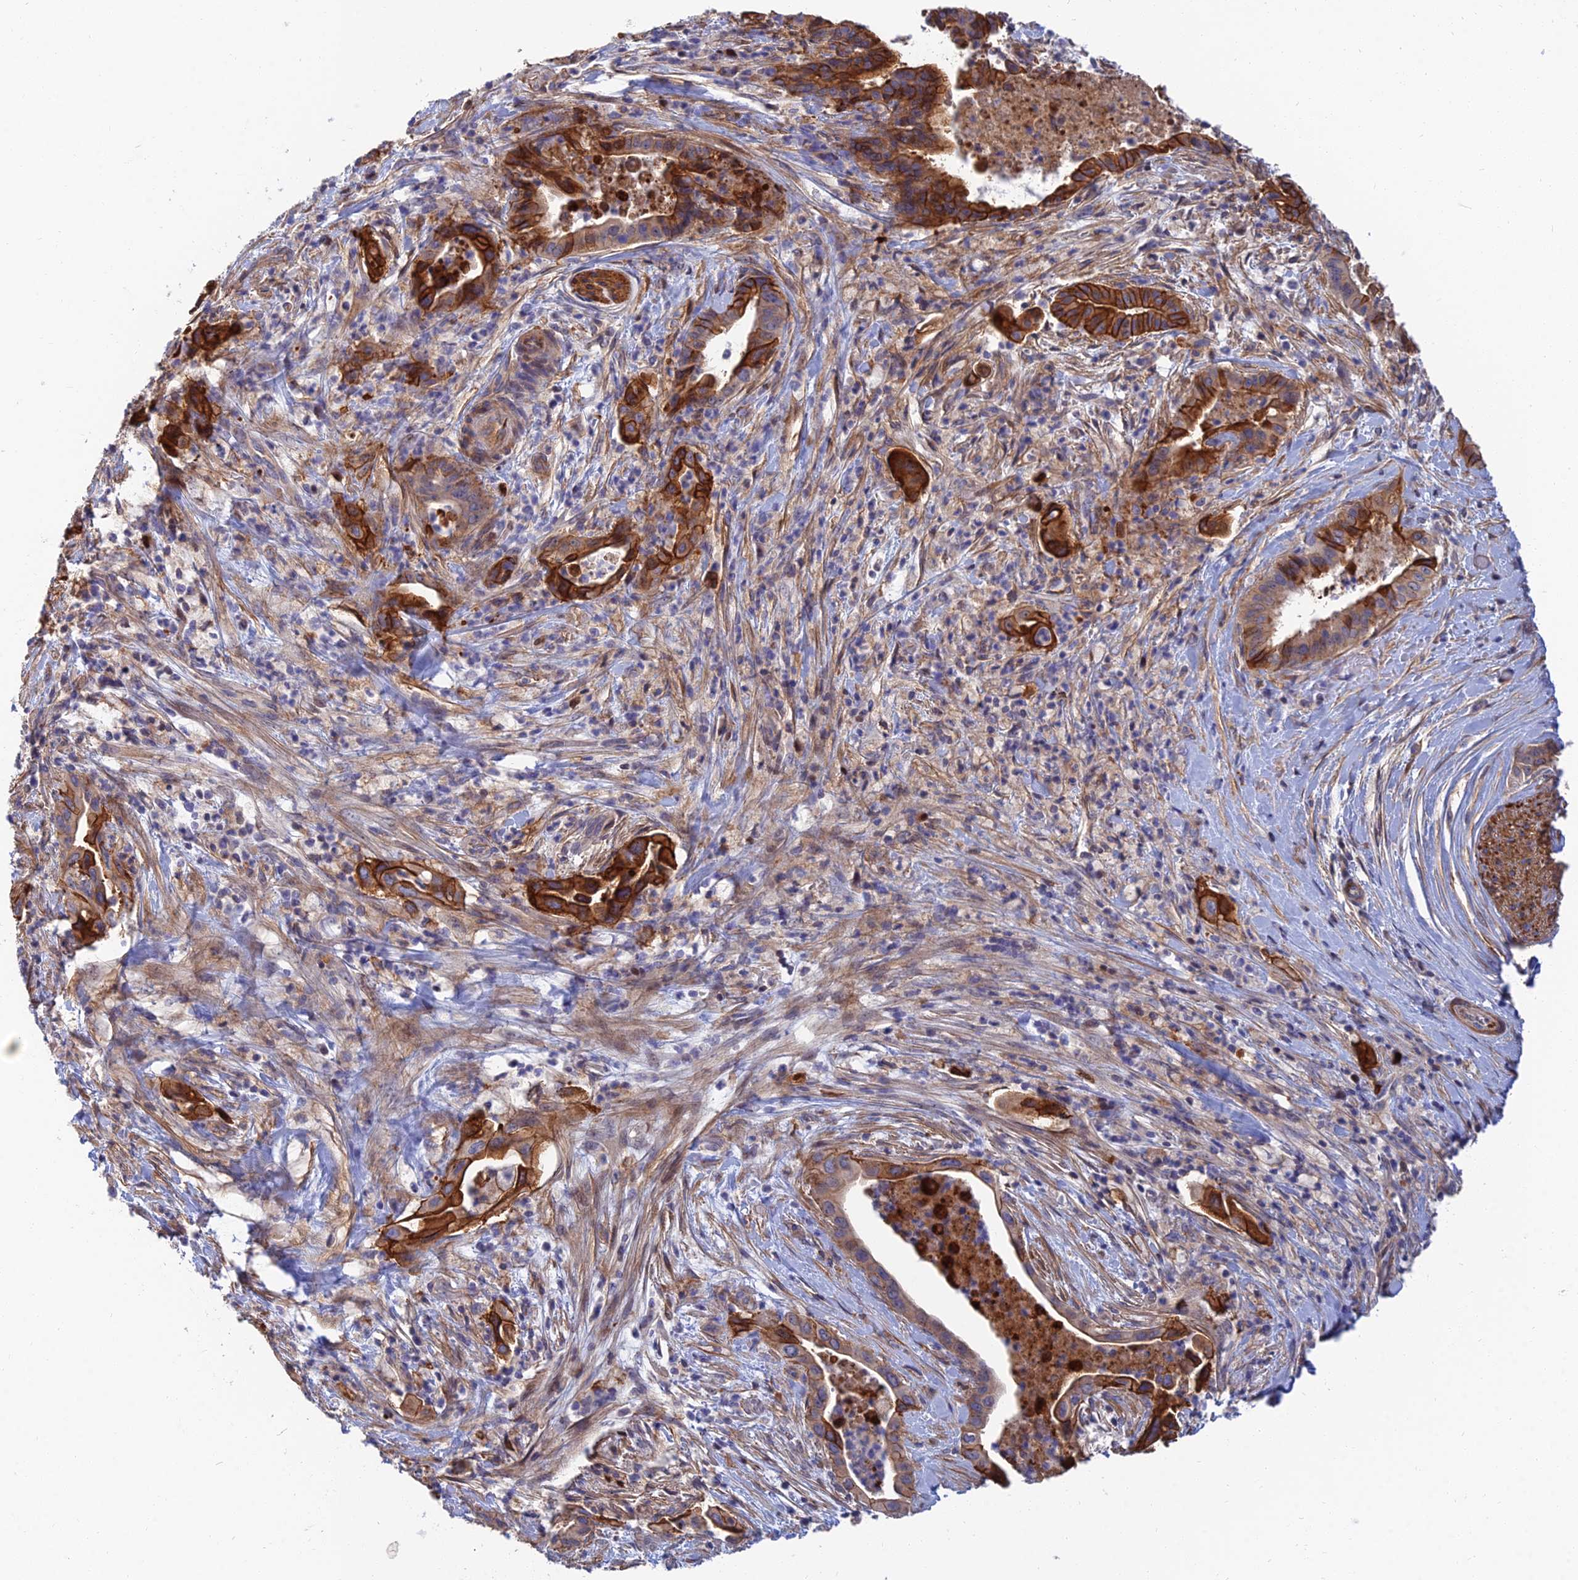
{"staining": {"intensity": "strong", "quantity": "25%-75%", "location": "cytoplasmic/membranous"}, "tissue": "pancreatic cancer", "cell_type": "Tumor cells", "image_type": "cancer", "snomed": [{"axis": "morphology", "description": "Adenocarcinoma, NOS"}, {"axis": "topography", "description": "Pancreas"}], "caption": "Pancreatic cancer (adenocarcinoma) stained with a brown dye shows strong cytoplasmic/membranous positive staining in about 25%-75% of tumor cells.", "gene": "TRIM43B", "patient": {"sex": "female", "age": 77}}